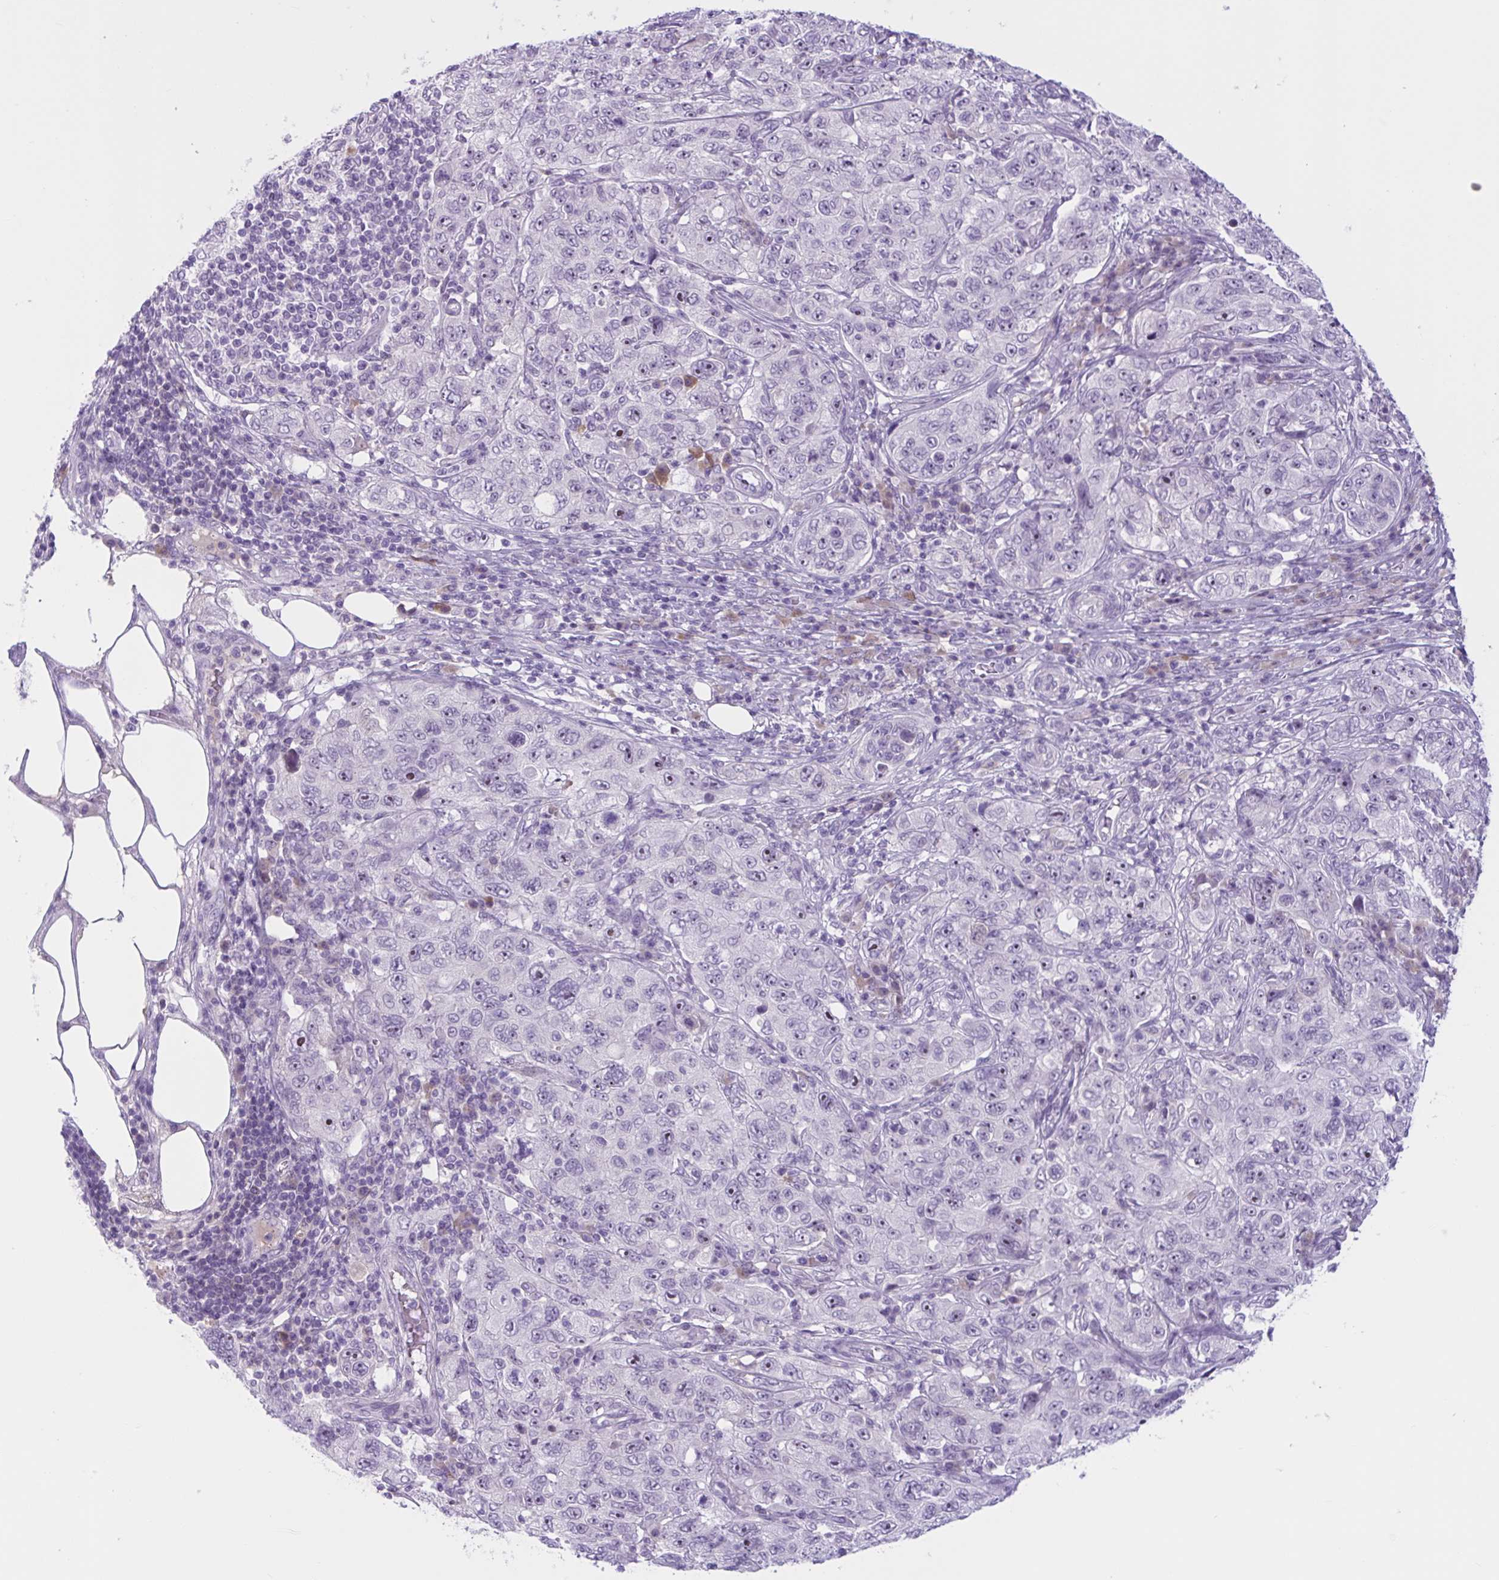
{"staining": {"intensity": "negative", "quantity": "none", "location": "none"}, "tissue": "pancreatic cancer", "cell_type": "Tumor cells", "image_type": "cancer", "snomed": [{"axis": "morphology", "description": "Adenocarcinoma, NOS"}, {"axis": "topography", "description": "Pancreas"}], "caption": "A micrograph of human pancreatic cancer is negative for staining in tumor cells.", "gene": "WNT9B", "patient": {"sex": "male", "age": 68}}